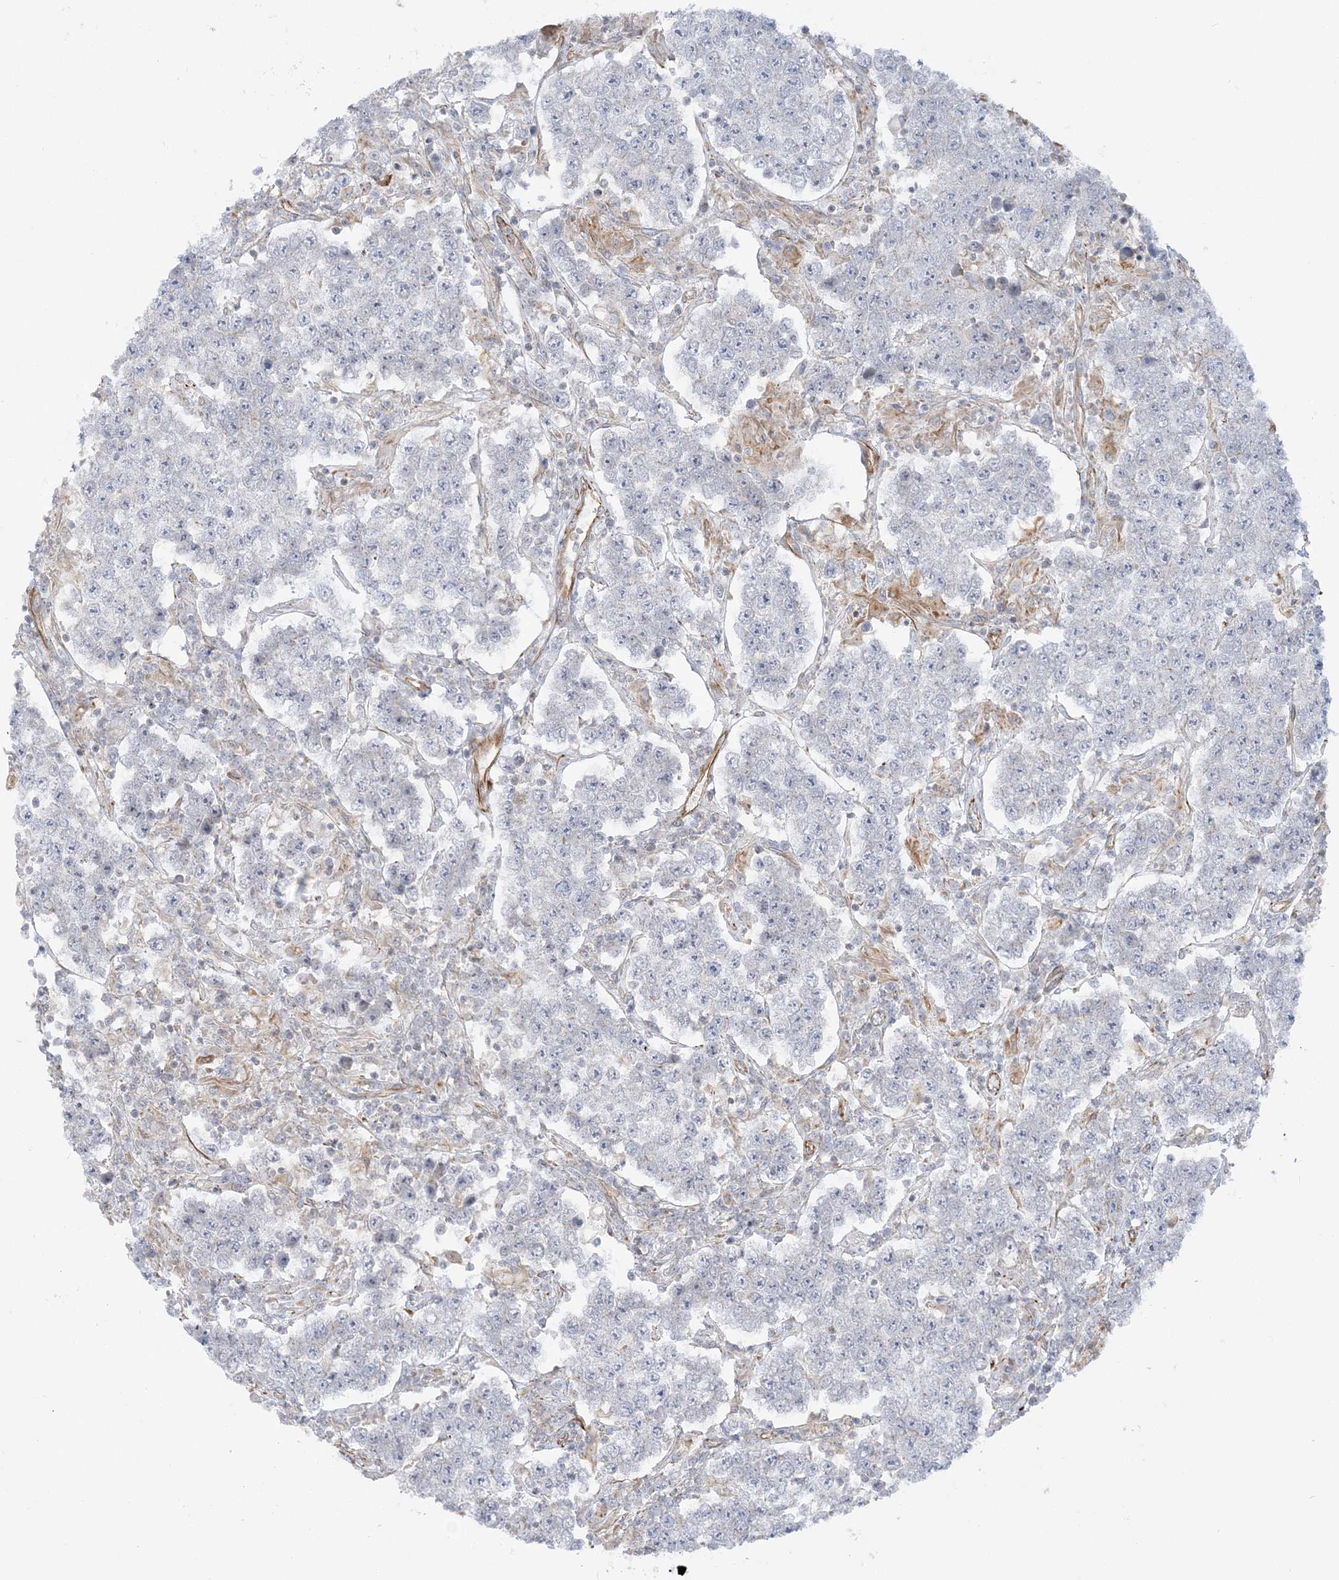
{"staining": {"intensity": "negative", "quantity": "none", "location": "none"}, "tissue": "testis cancer", "cell_type": "Tumor cells", "image_type": "cancer", "snomed": [{"axis": "morphology", "description": "Normal tissue, NOS"}, {"axis": "morphology", "description": "Urothelial carcinoma, High grade"}, {"axis": "morphology", "description": "Seminoma, NOS"}, {"axis": "morphology", "description": "Carcinoma, Embryonal, NOS"}, {"axis": "topography", "description": "Urinary bladder"}, {"axis": "topography", "description": "Testis"}], "caption": "DAB (3,3'-diaminobenzidine) immunohistochemical staining of testis cancer (seminoma) shows no significant staining in tumor cells. (Immunohistochemistry, brightfield microscopy, high magnification).", "gene": "SCLT1", "patient": {"sex": "male", "age": 41}}